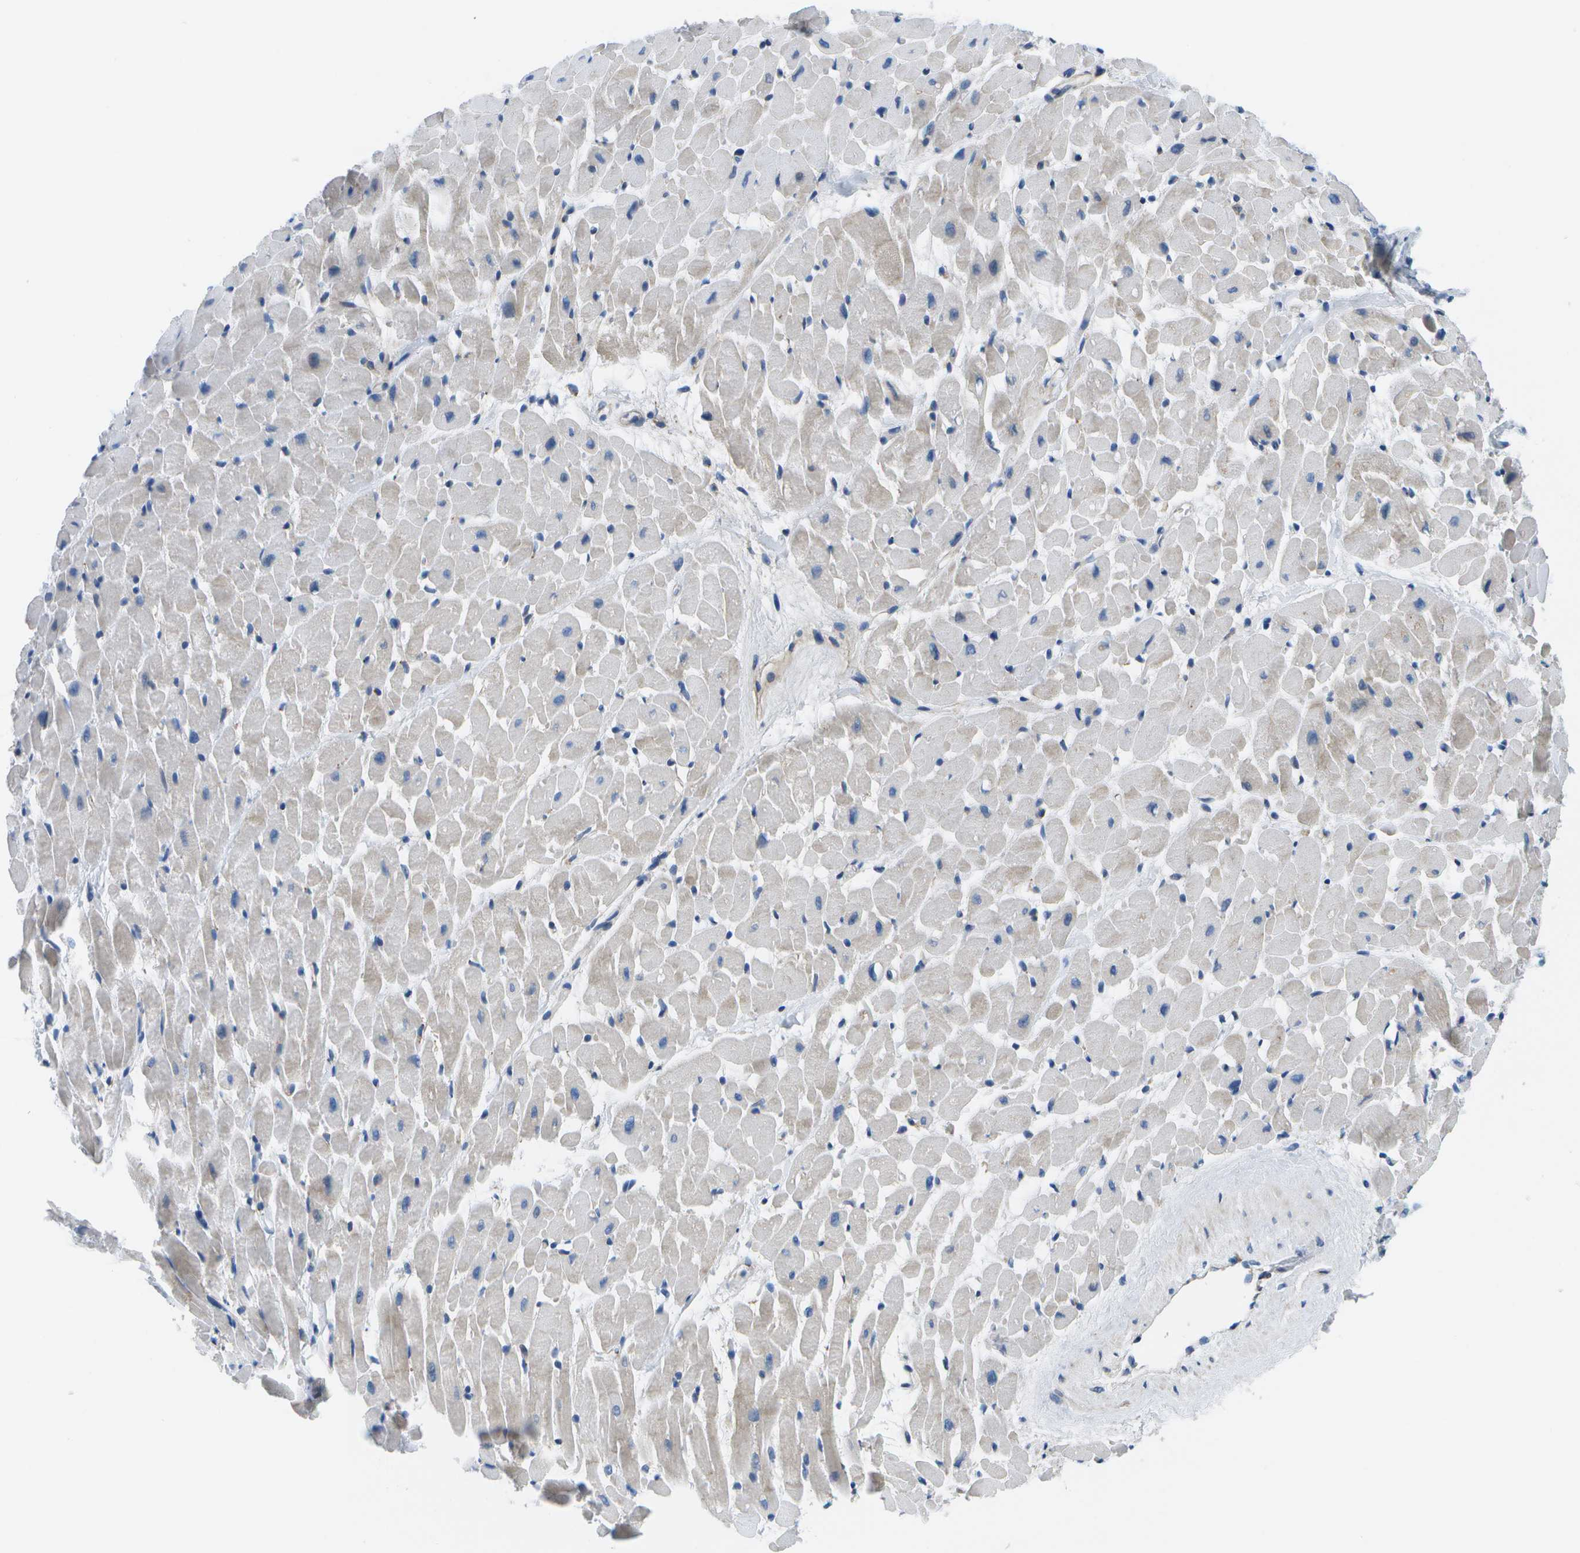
{"staining": {"intensity": "moderate", "quantity": "<25%", "location": "cytoplasmic/membranous"}, "tissue": "heart muscle", "cell_type": "Cardiomyocytes", "image_type": "normal", "snomed": [{"axis": "morphology", "description": "Normal tissue, NOS"}, {"axis": "topography", "description": "Heart"}], "caption": "Cardiomyocytes reveal moderate cytoplasmic/membranous expression in about <25% of cells in normal heart muscle.", "gene": "GDF5", "patient": {"sex": "male", "age": 45}}